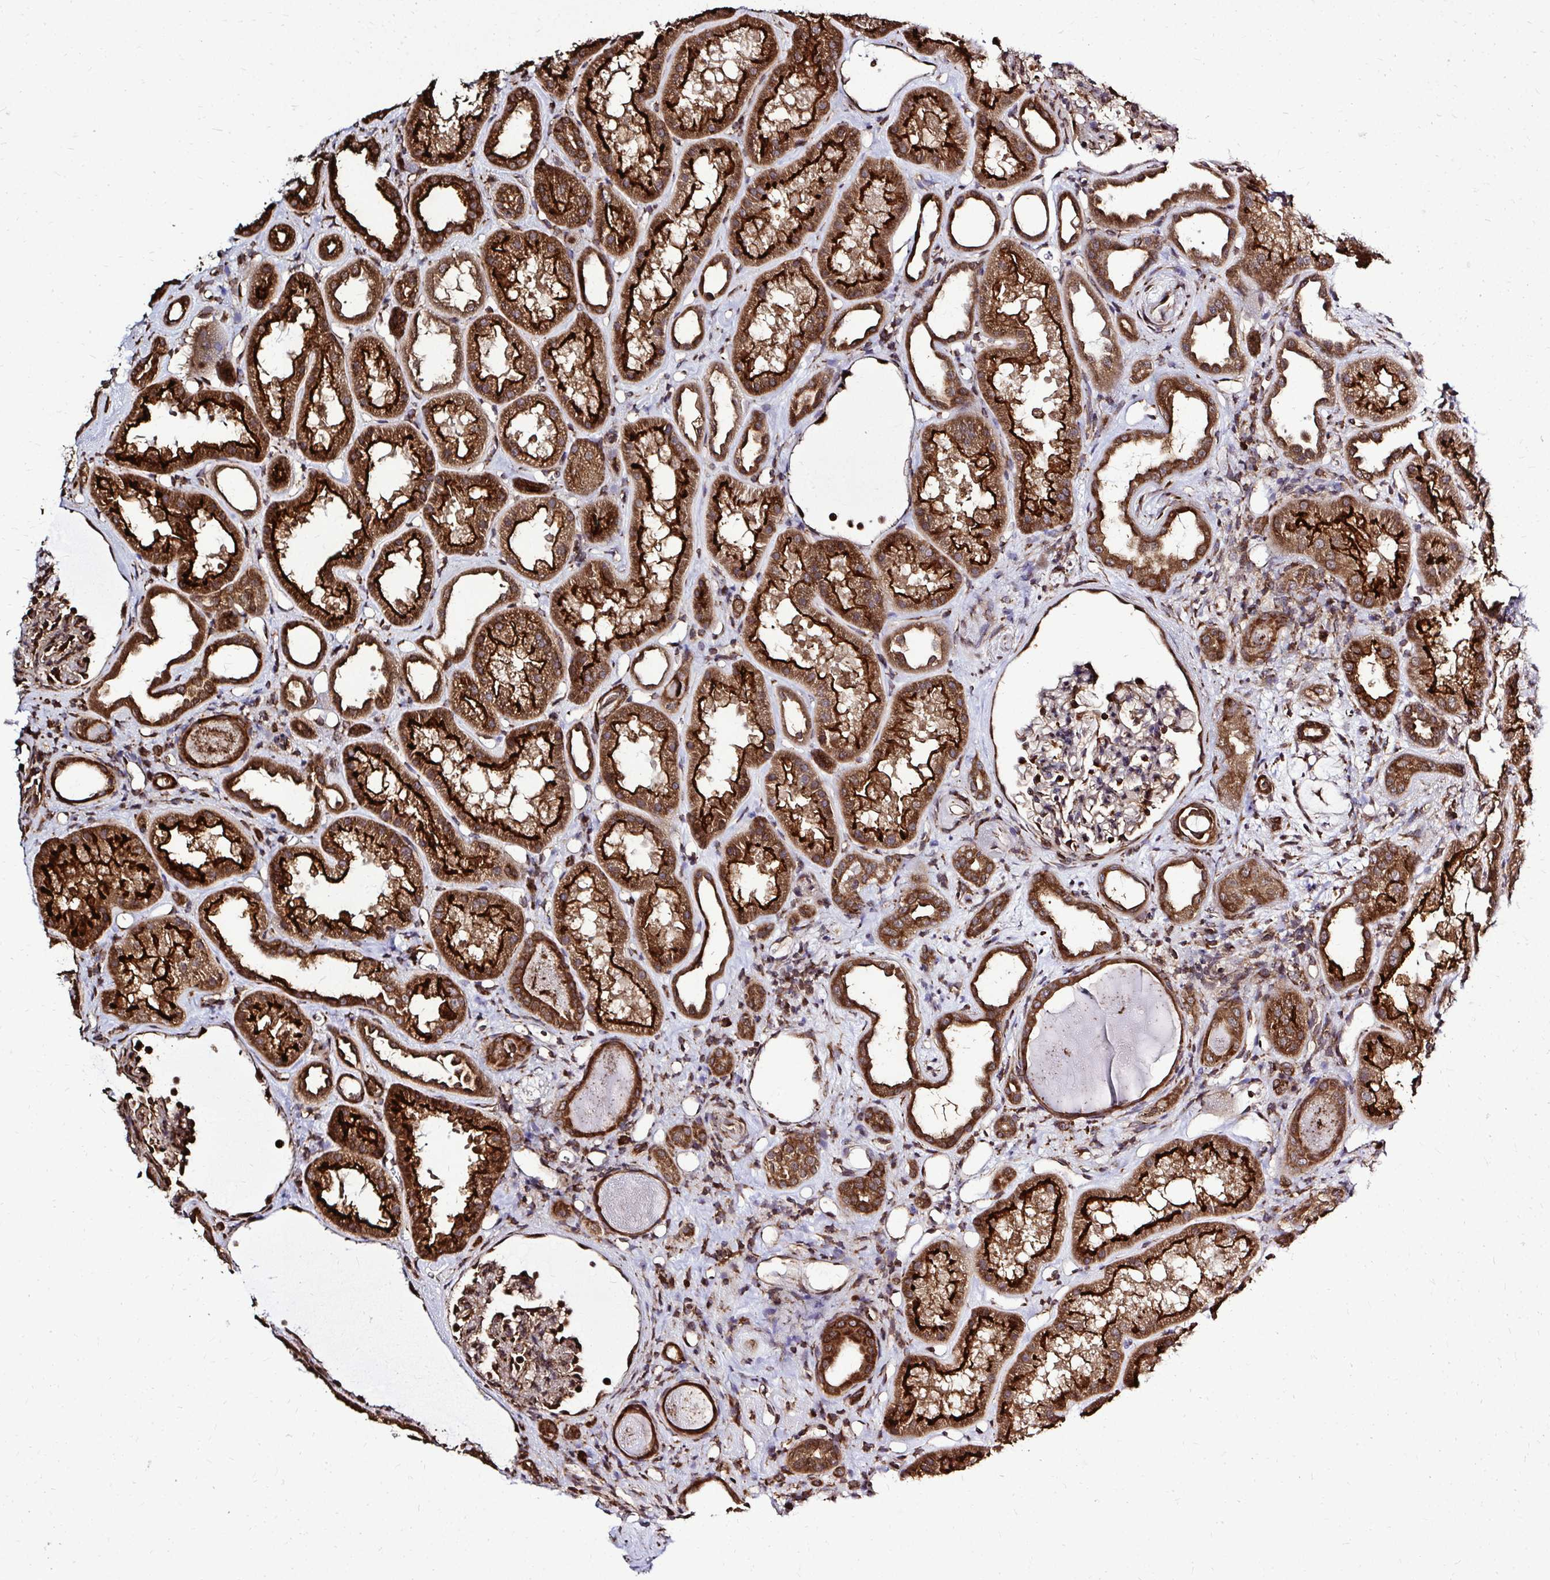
{"staining": {"intensity": "moderate", "quantity": "25%-75%", "location": "nuclear"}, "tissue": "kidney", "cell_type": "Cells in glomeruli", "image_type": "normal", "snomed": [{"axis": "morphology", "description": "Normal tissue, NOS"}, {"axis": "topography", "description": "Kidney"}], "caption": "This is an image of immunohistochemistry staining of benign kidney, which shows moderate expression in the nuclear of cells in glomeruli.", "gene": "FMR1", "patient": {"sex": "male", "age": 61}}